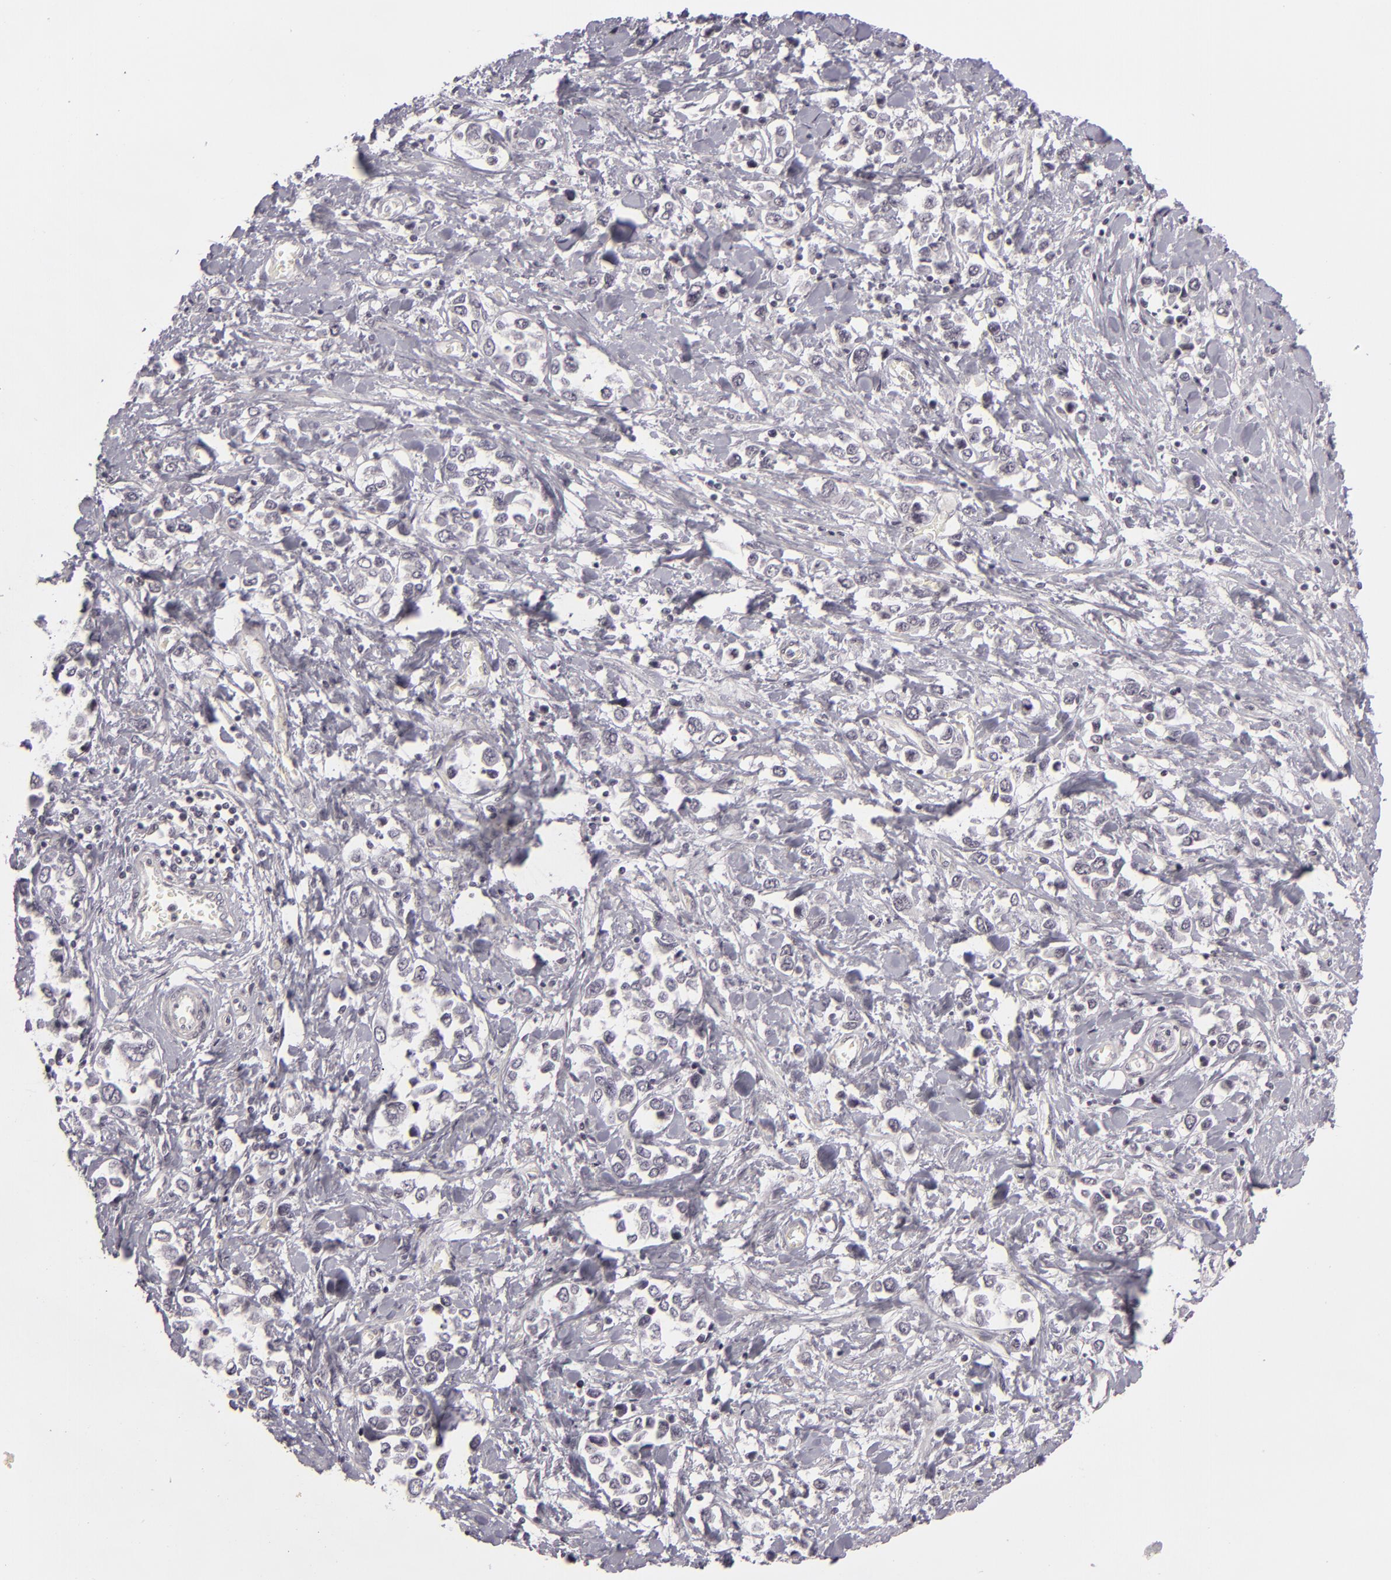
{"staining": {"intensity": "negative", "quantity": "none", "location": "none"}, "tissue": "stomach cancer", "cell_type": "Tumor cells", "image_type": "cancer", "snomed": [{"axis": "morphology", "description": "Adenocarcinoma, NOS"}, {"axis": "topography", "description": "Stomach, upper"}], "caption": "Immunohistochemistry of human stomach cancer (adenocarcinoma) exhibits no expression in tumor cells.", "gene": "DLG3", "patient": {"sex": "male", "age": 76}}